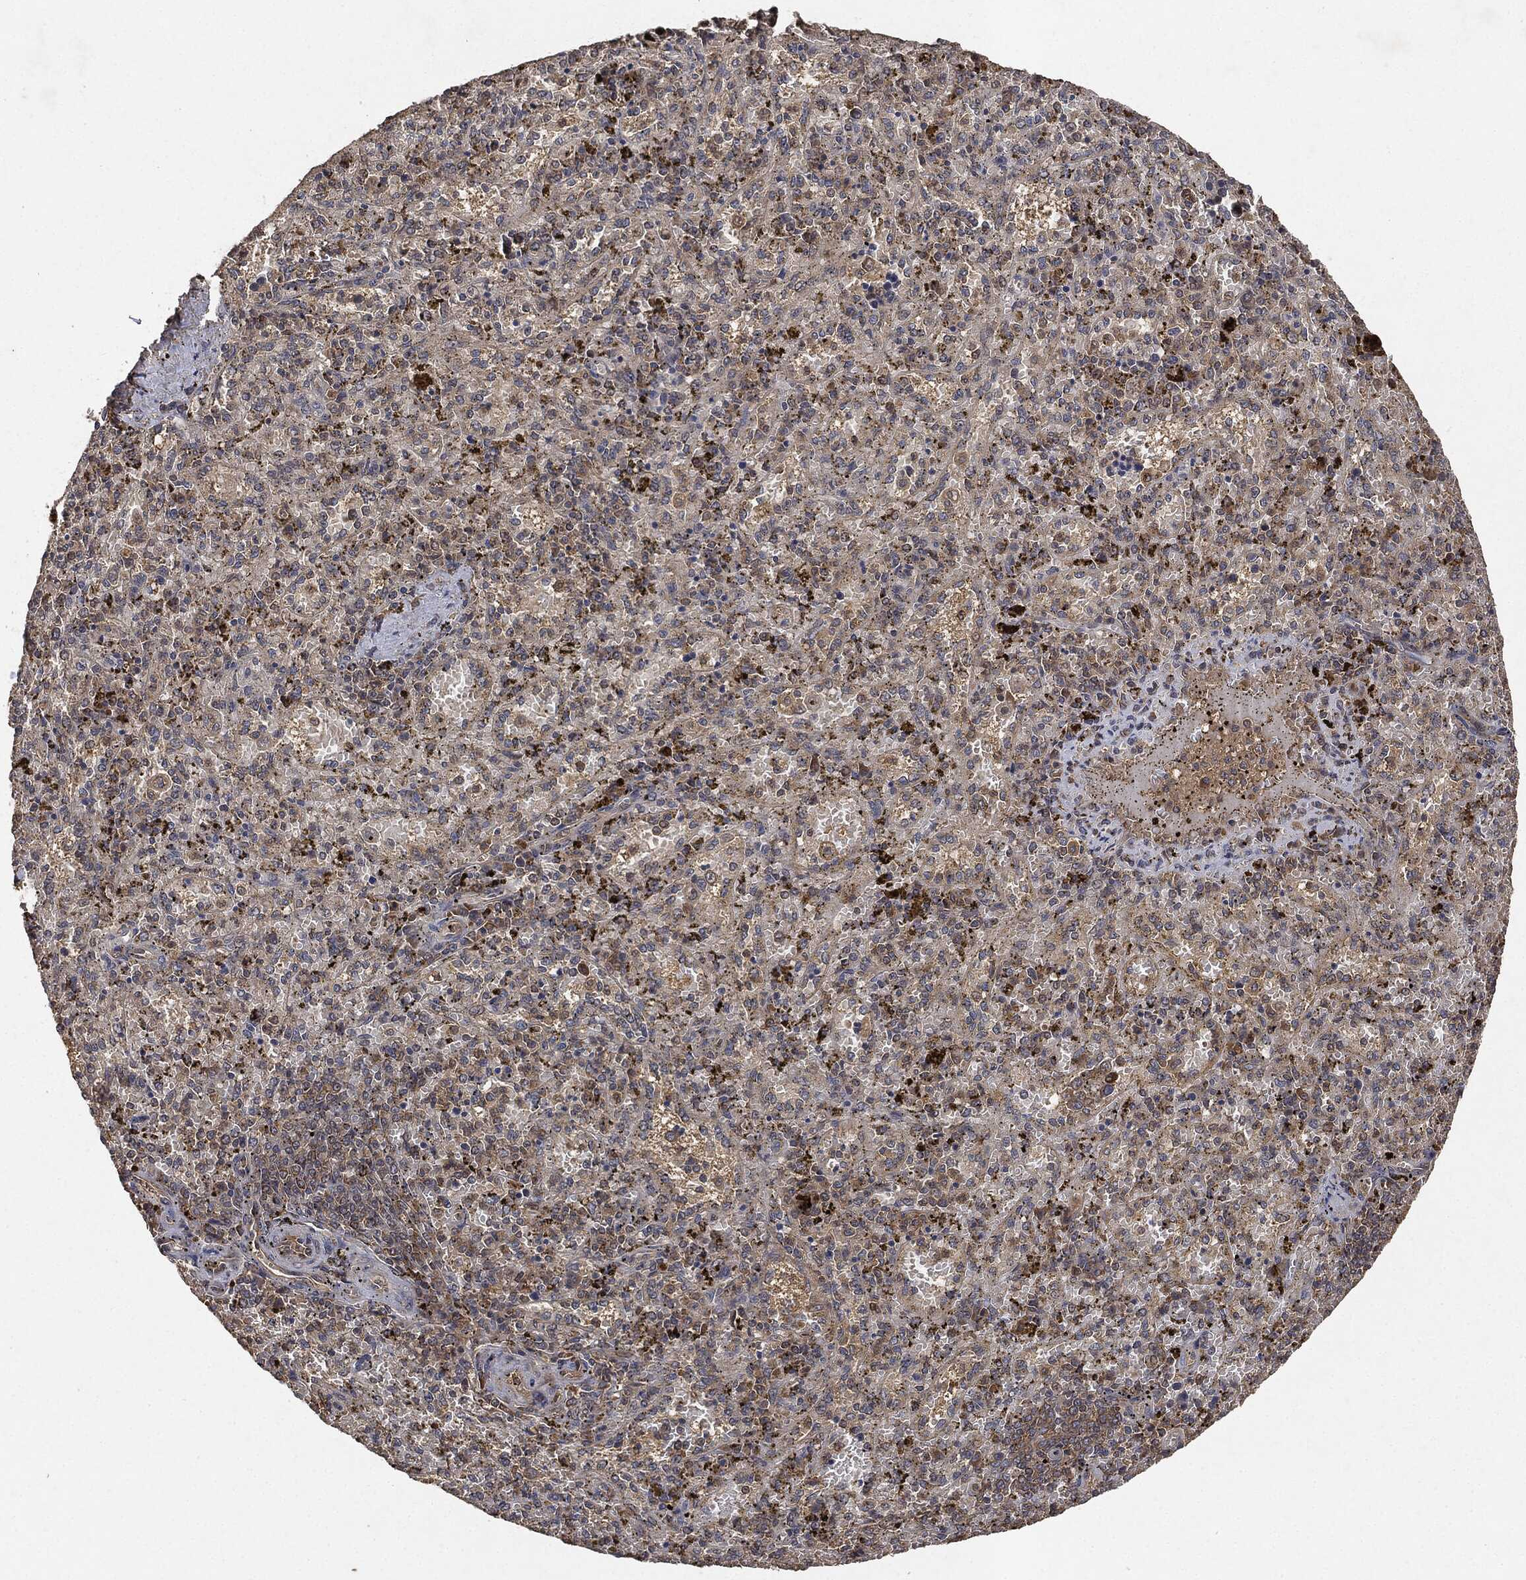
{"staining": {"intensity": "weak", "quantity": "<25%", "location": "cytoplasmic/membranous"}, "tissue": "spleen", "cell_type": "Cells in red pulp", "image_type": "normal", "snomed": [{"axis": "morphology", "description": "Normal tissue, NOS"}, {"axis": "topography", "description": "Spleen"}], "caption": "Immunohistochemistry (IHC) of unremarkable human spleen demonstrates no staining in cells in red pulp.", "gene": "BRAF", "patient": {"sex": "female", "age": 50}}